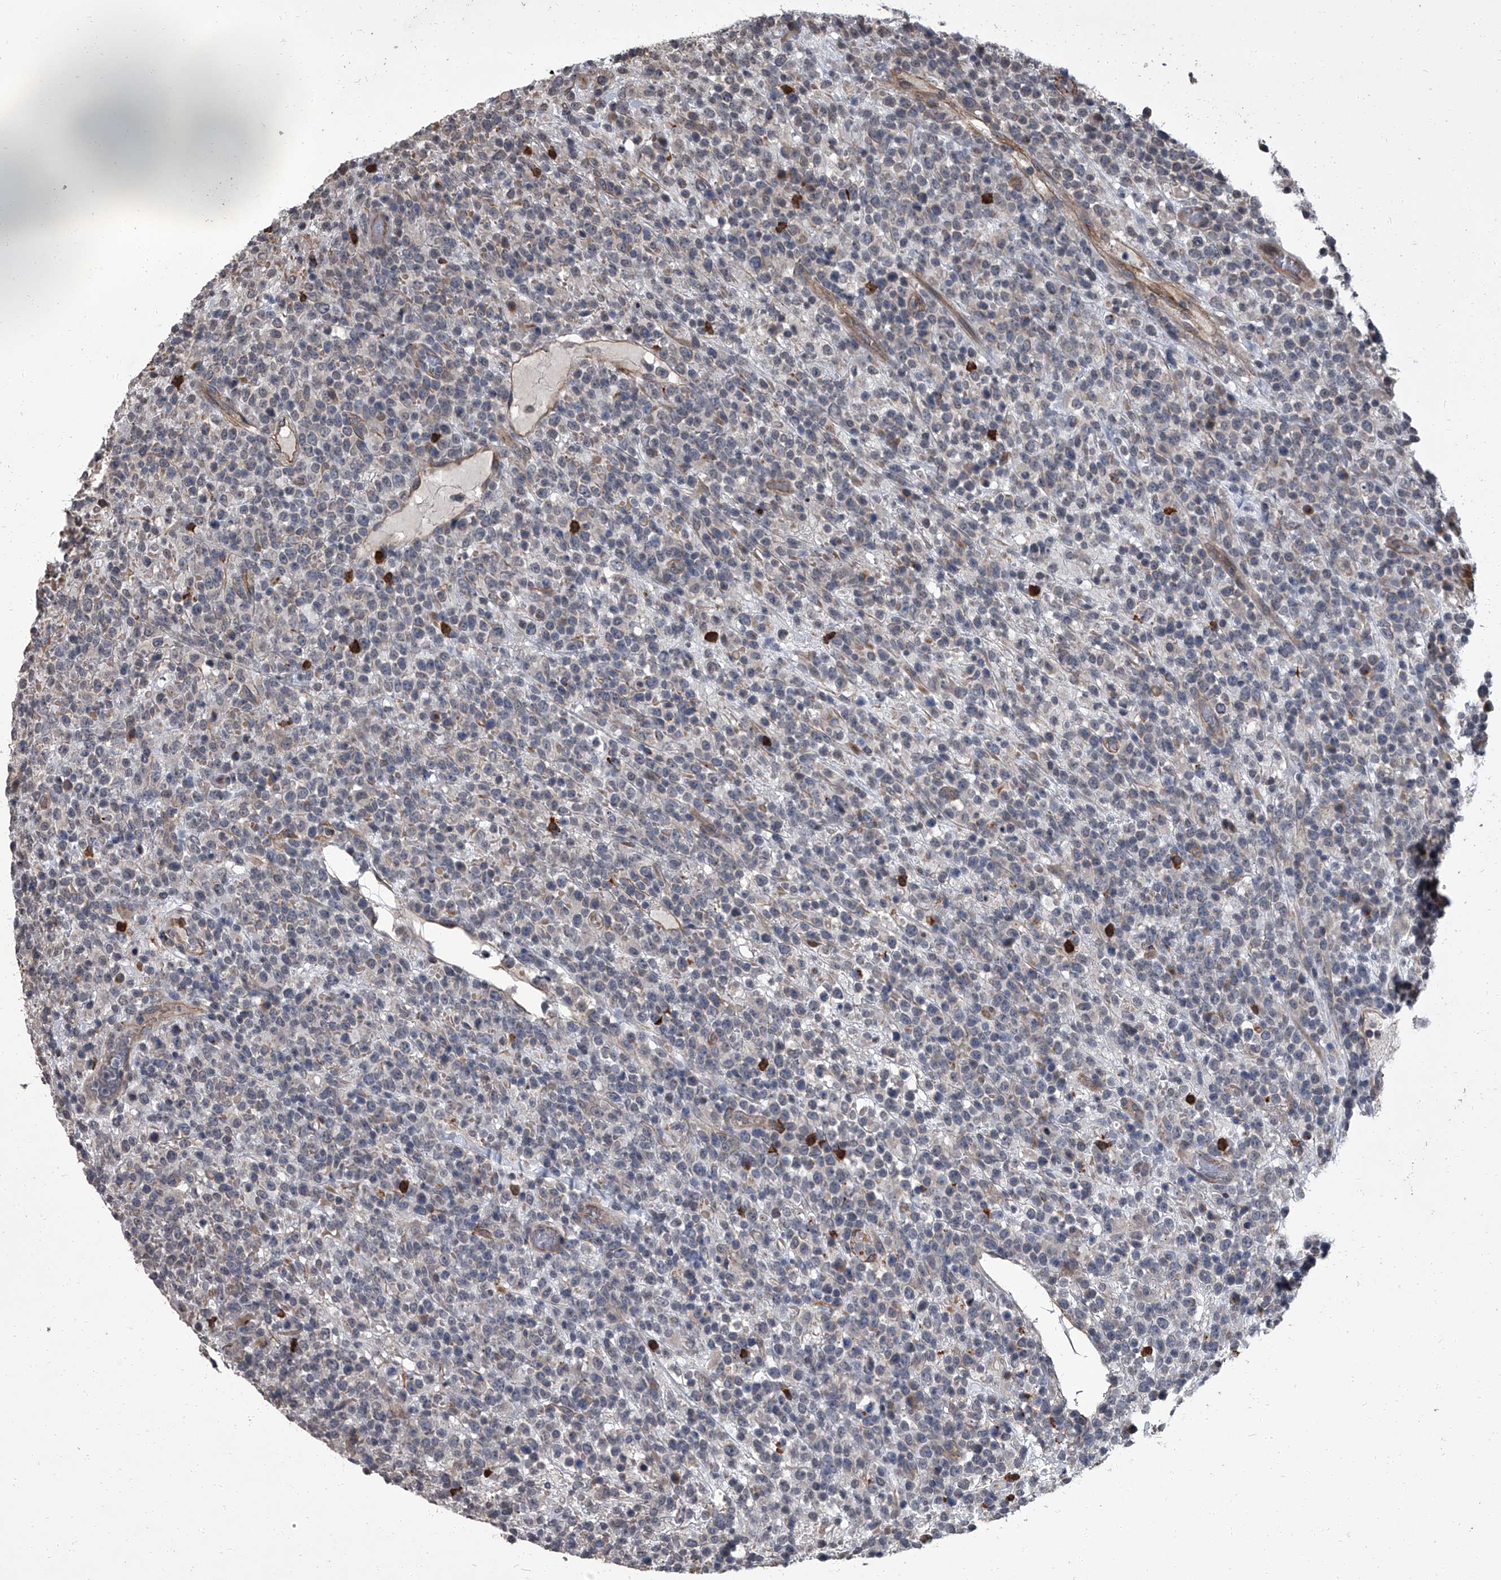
{"staining": {"intensity": "weak", "quantity": "<25%", "location": "cytoplasmic/membranous"}, "tissue": "lymphoma", "cell_type": "Tumor cells", "image_type": "cancer", "snomed": [{"axis": "morphology", "description": "Malignant lymphoma, non-Hodgkin's type, High grade"}, {"axis": "topography", "description": "Colon"}], "caption": "This photomicrograph is of malignant lymphoma, non-Hodgkin's type (high-grade) stained with IHC to label a protein in brown with the nuclei are counter-stained blue. There is no positivity in tumor cells.", "gene": "SIRT4", "patient": {"sex": "female", "age": 53}}